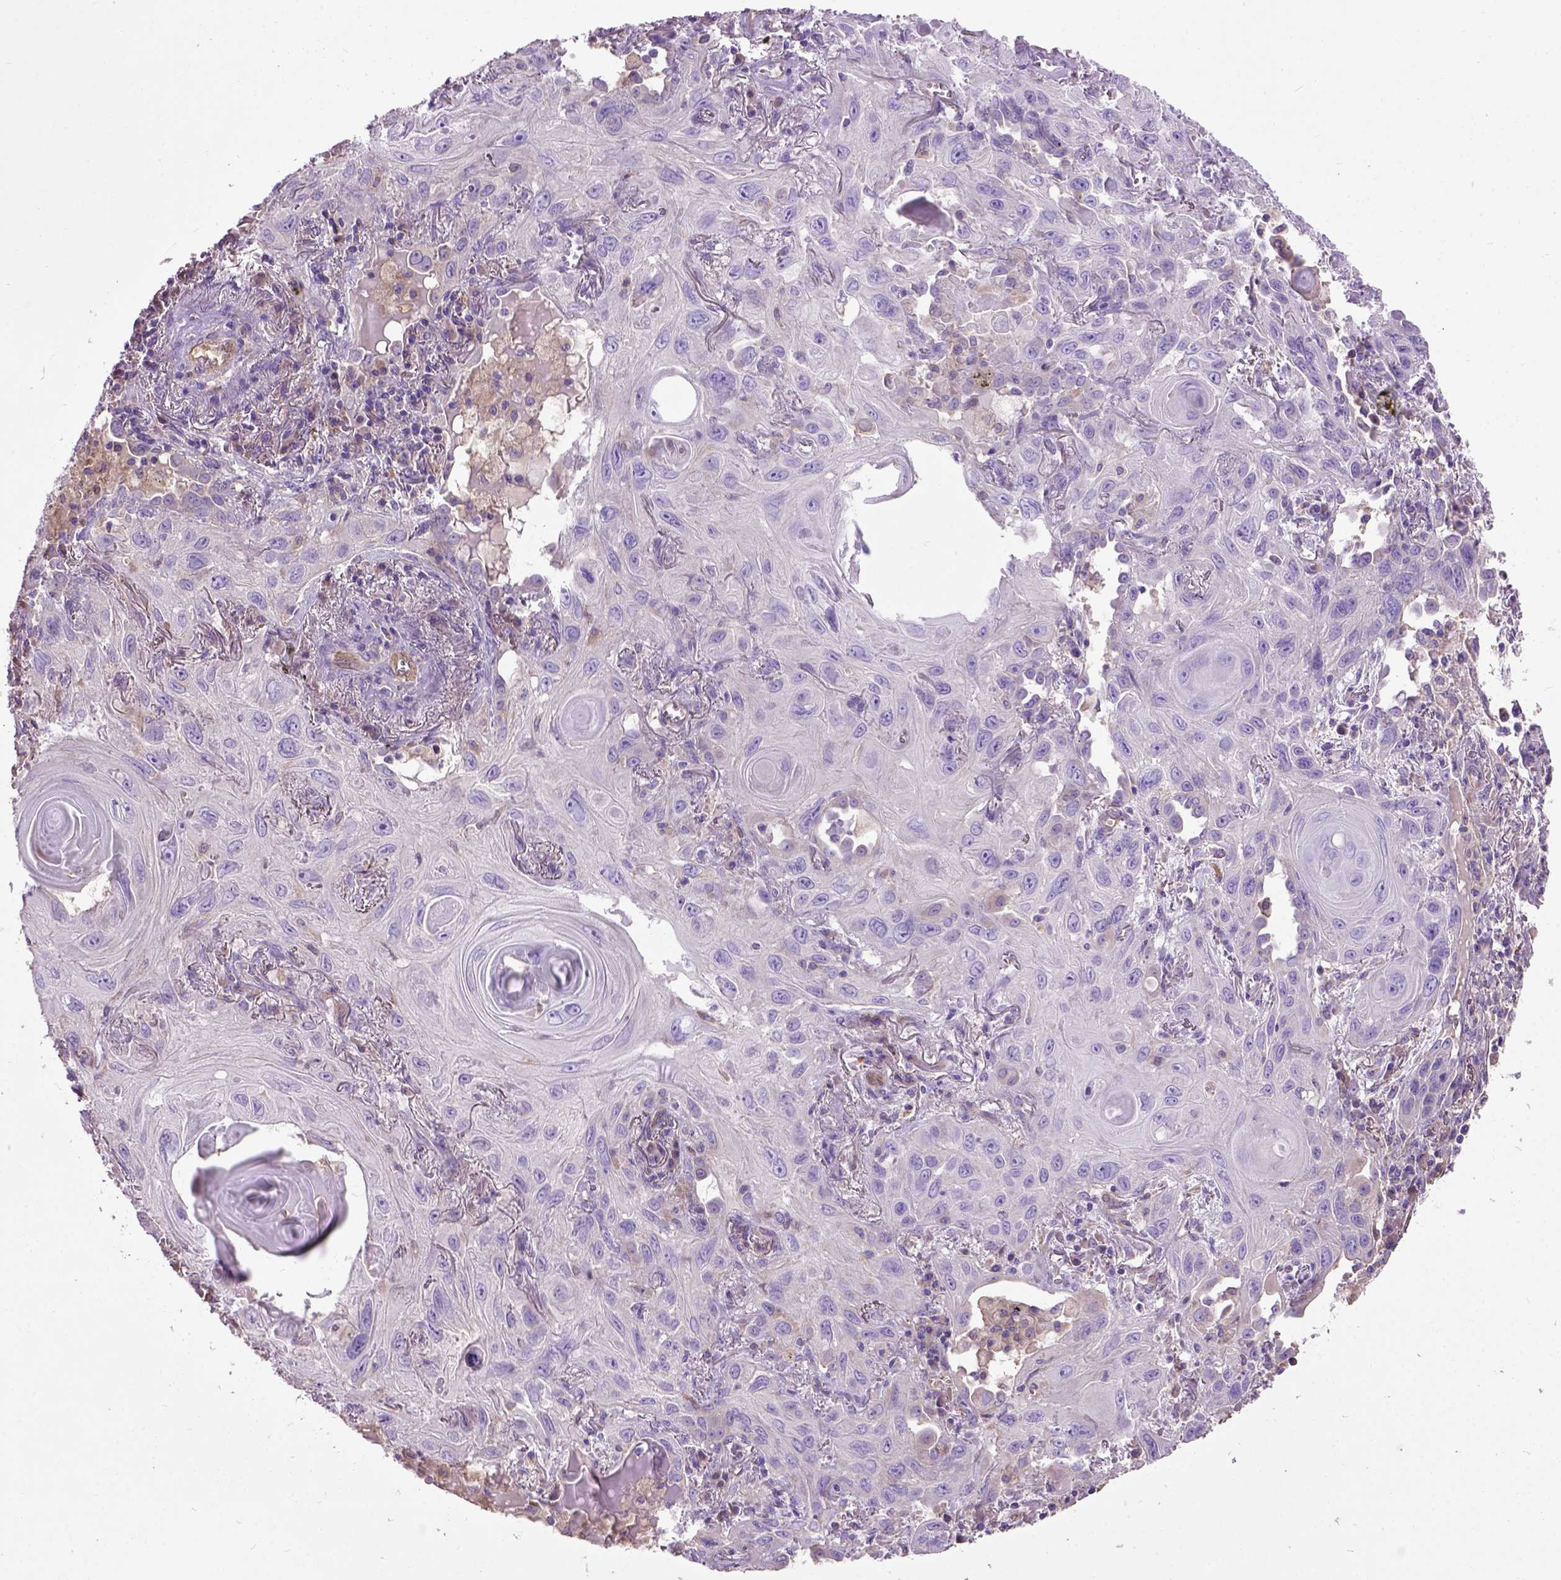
{"staining": {"intensity": "negative", "quantity": "none", "location": "none"}, "tissue": "lung cancer", "cell_type": "Tumor cells", "image_type": "cancer", "snomed": [{"axis": "morphology", "description": "Squamous cell carcinoma, NOS"}, {"axis": "topography", "description": "Lung"}], "caption": "A high-resolution image shows immunohistochemistry staining of lung cancer (squamous cell carcinoma), which shows no significant expression in tumor cells. The staining was performed using DAB (3,3'-diaminobenzidine) to visualize the protein expression in brown, while the nuclei were stained in blue with hematoxylin (Magnification: 20x).", "gene": "SEMA4F", "patient": {"sex": "male", "age": 79}}